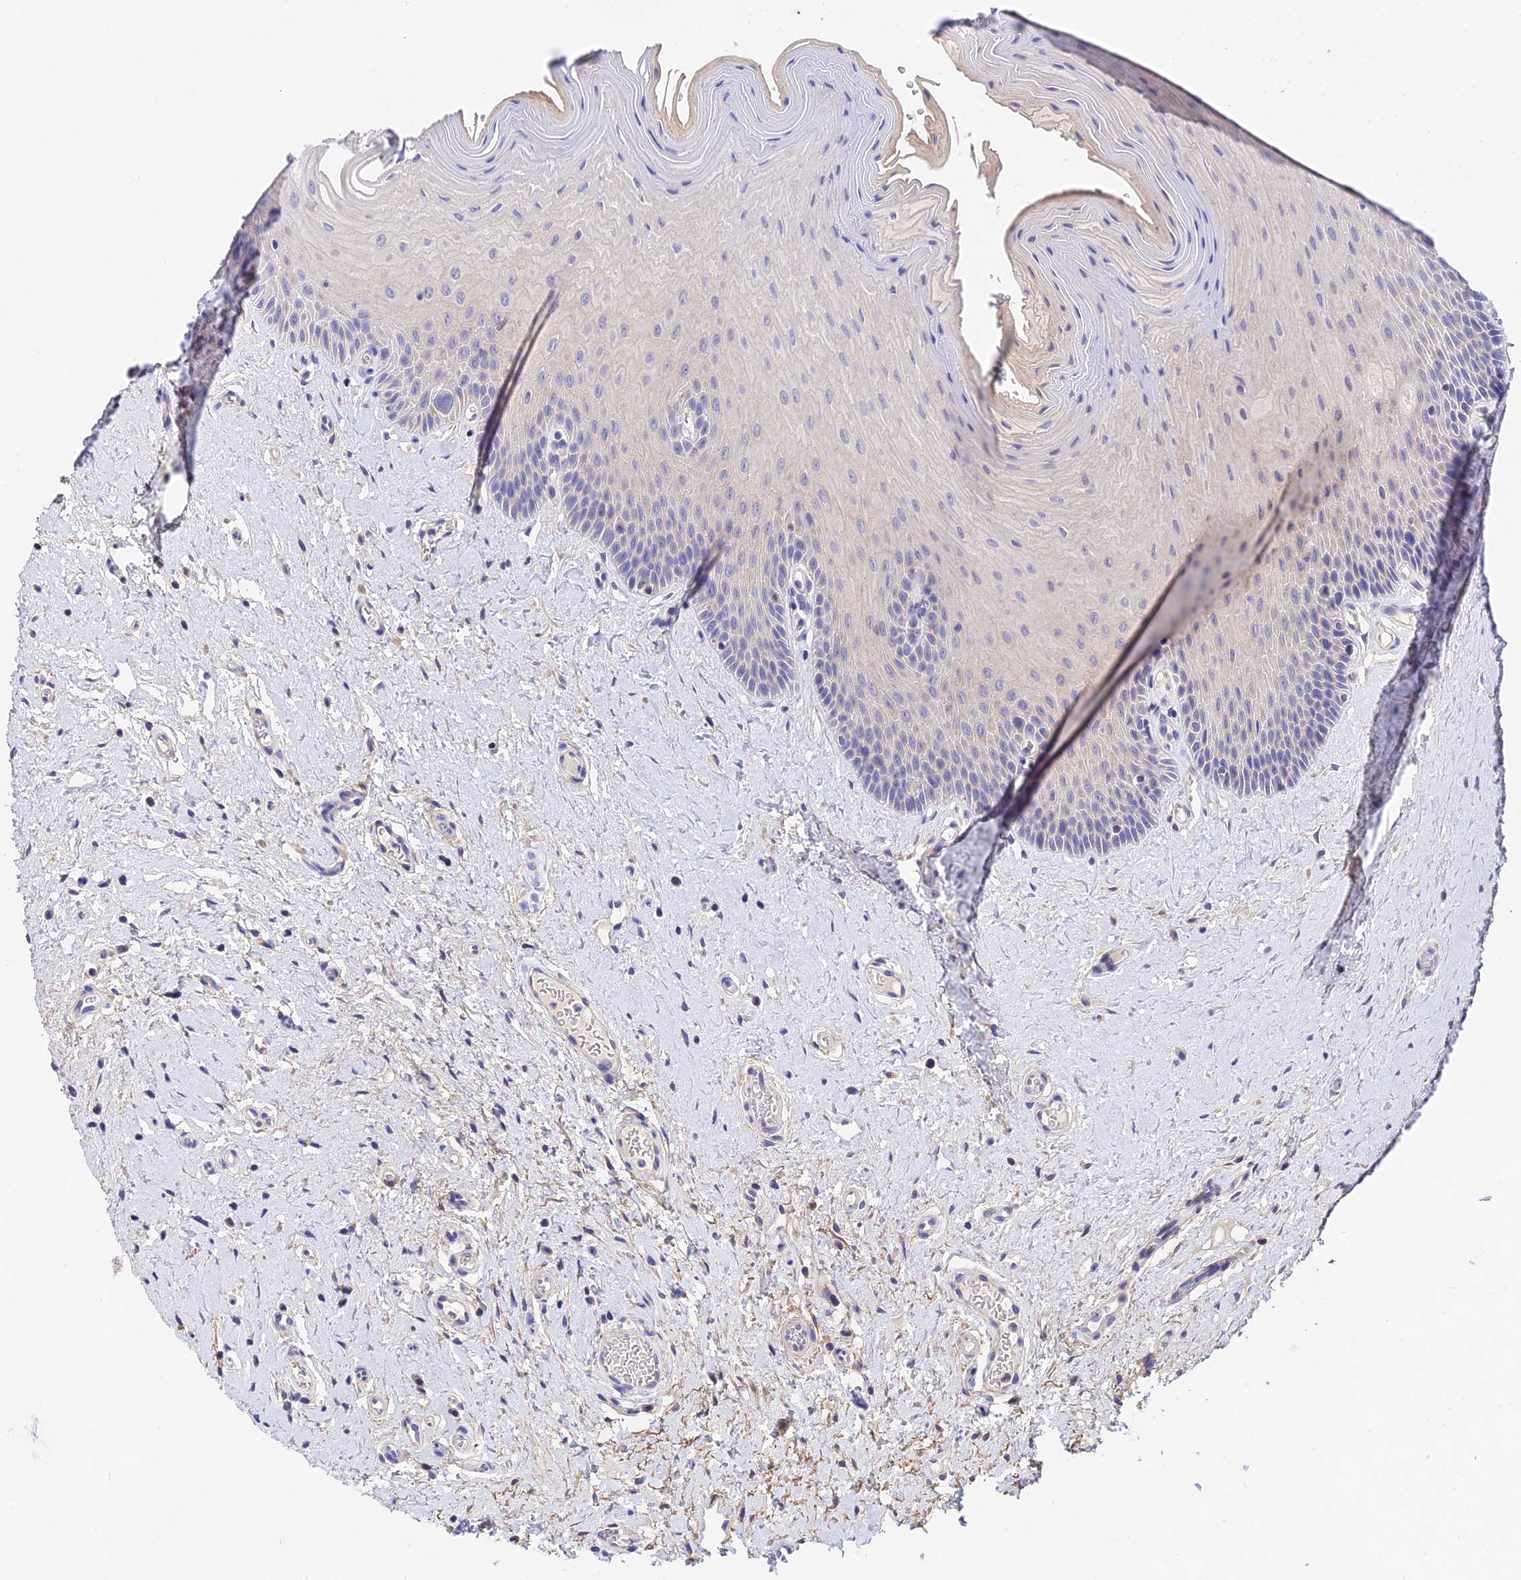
{"staining": {"intensity": "negative", "quantity": "none", "location": "none"}, "tissue": "oral mucosa", "cell_type": "Squamous epithelial cells", "image_type": "normal", "snomed": [{"axis": "morphology", "description": "Normal tissue, NOS"}, {"axis": "topography", "description": "Oral tissue"}, {"axis": "topography", "description": "Tounge, NOS"}], "caption": "Oral mucosa stained for a protein using immunohistochemistry displays no staining squamous epithelial cells.", "gene": "PPP2R2A", "patient": {"sex": "male", "age": 47}}